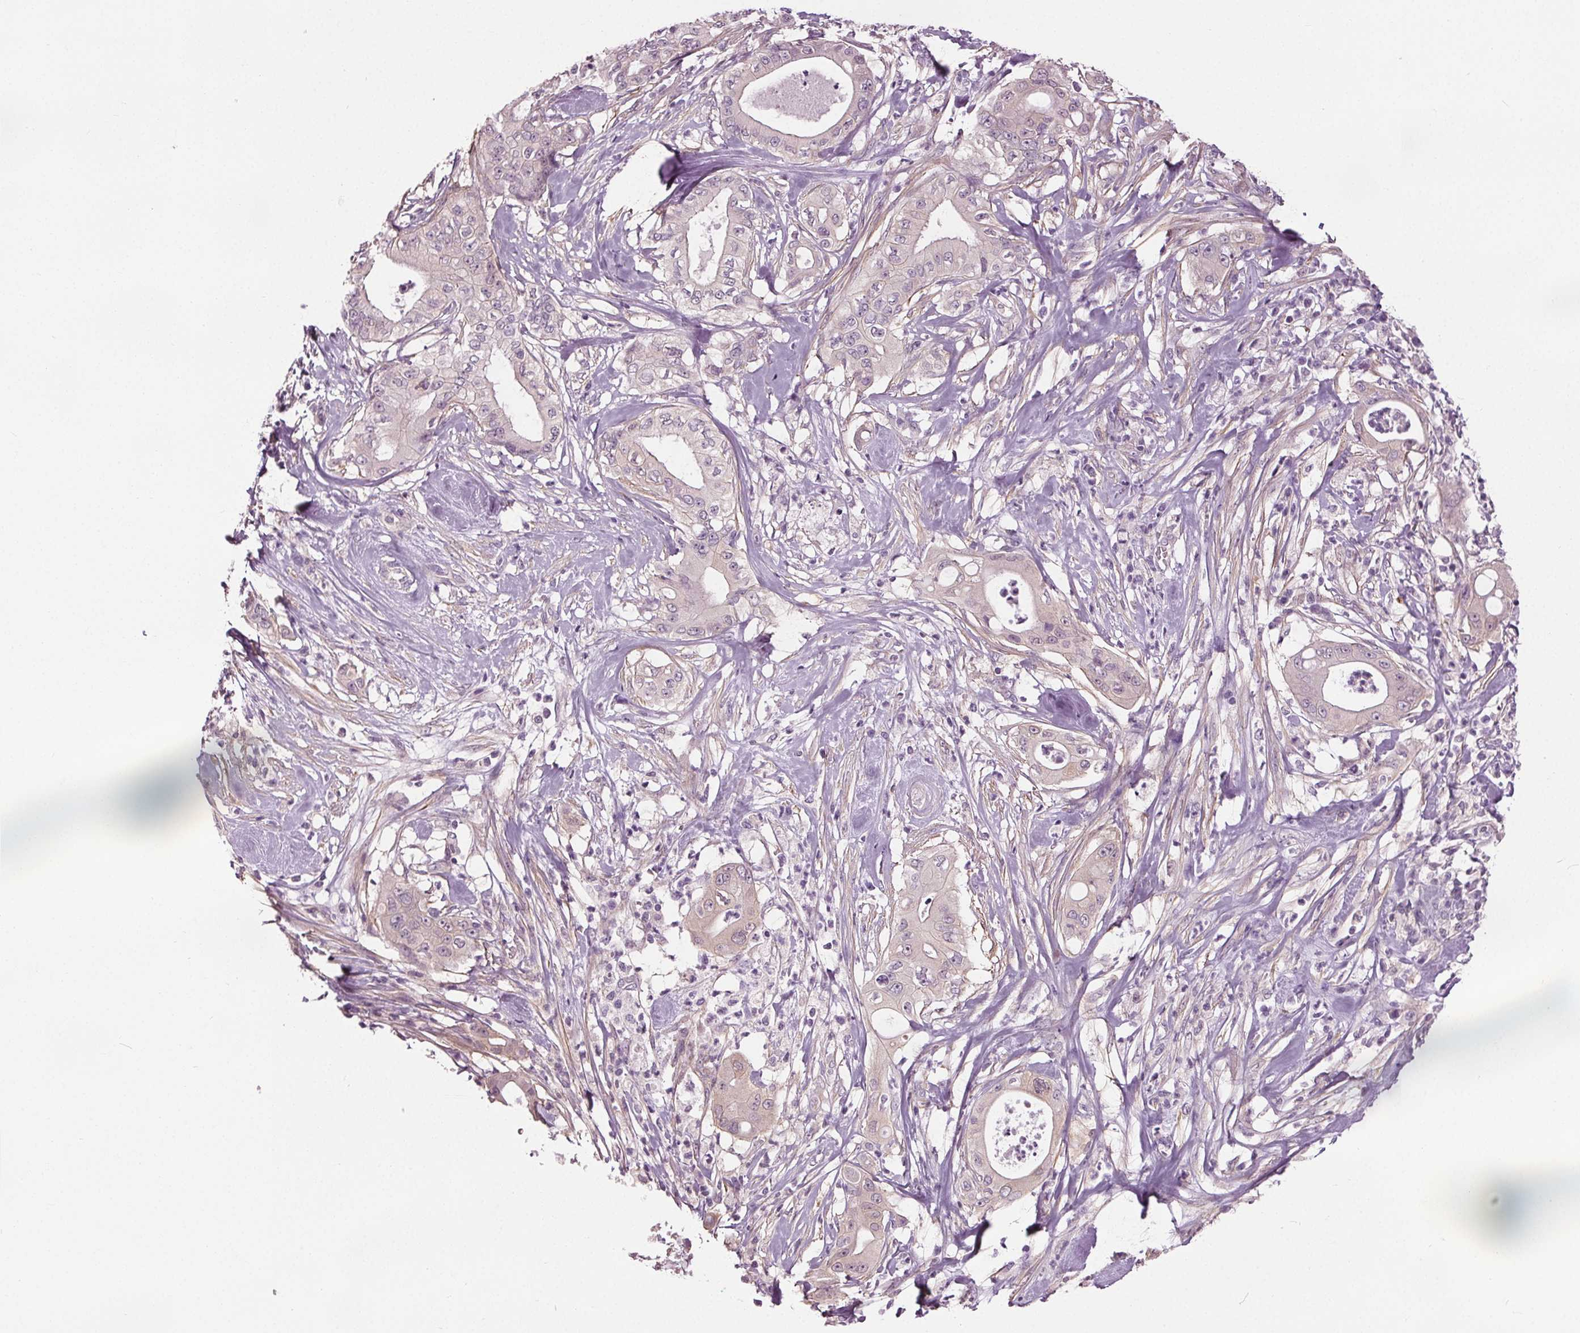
{"staining": {"intensity": "negative", "quantity": "none", "location": "none"}, "tissue": "pancreatic cancer", "cell_type": "Tumor cells", "image_type": "cancer", "snomed": [{"axis": "morphology", "description": "Adenocarcinoma, NOS"}, {"axis": "topography", "description": "Pancreas"}], "caption": "Human pancreatic adenocarcinoma stained for a protein using immunohistochemistry (IHC) shows no positivity in tumor cells.", "gene": "RASA1", "patient": {"sex": "male", "age": 71}}